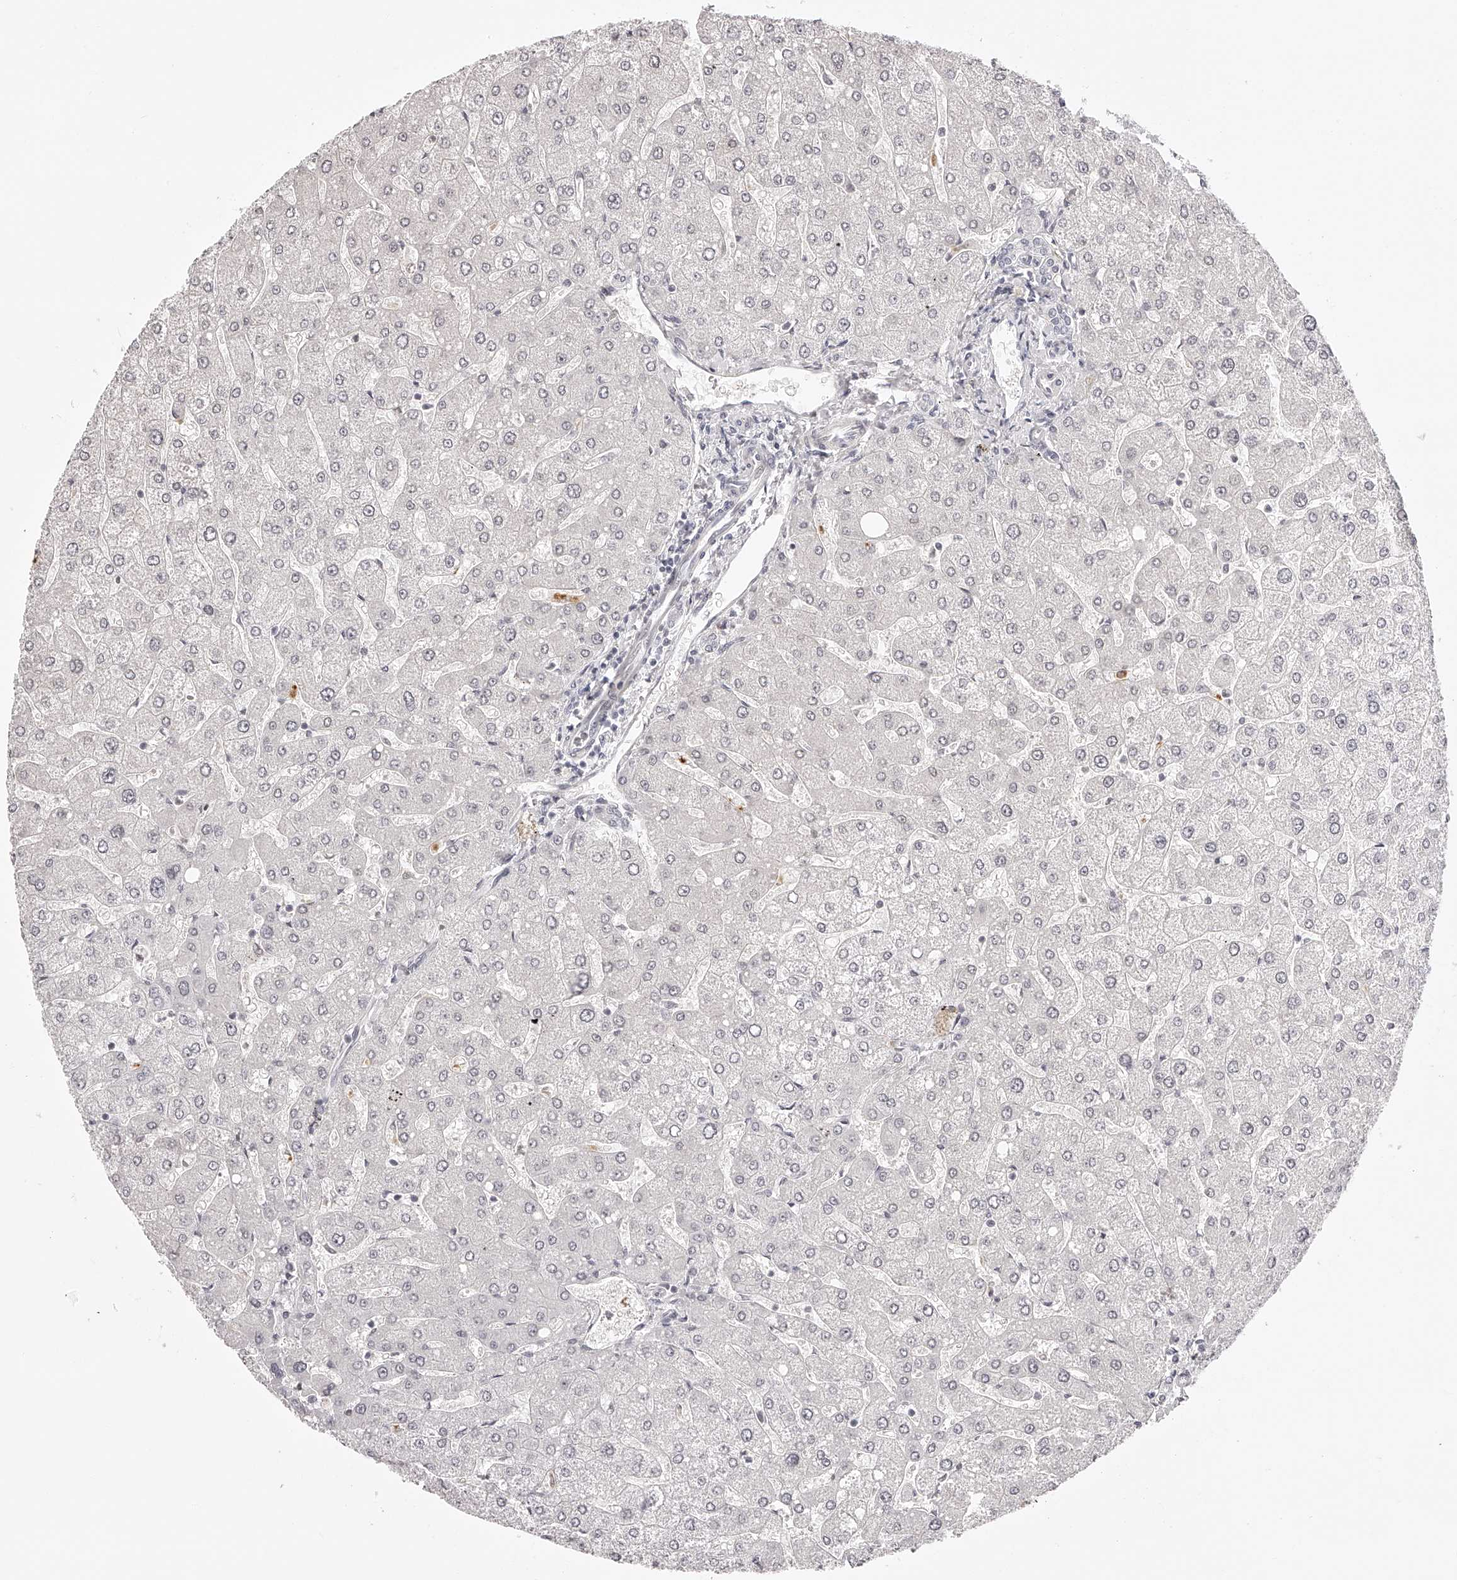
{"staining": {"intensity": "negative", "quantity": "none", "location": "none"}, "tissue": "liver", "cell_type": "Cholangiocytes", "image_type": "normal", "snomed": [{"axis": "morphology", "description": "Normal tissue, NOS"}, {"axis": "topography", "description": "Liver"}], "caption": "DAB (3,3'-diaminobenzidine) immunohistochemical staining of unremarkable human liver exhibits no significant positivity in cholangiocytes. (Immunohistochemistry, brightfield microscopy, high magnification).", "gene": "PLEKHG1", "patient": {"sex": "male", "age": 55}}